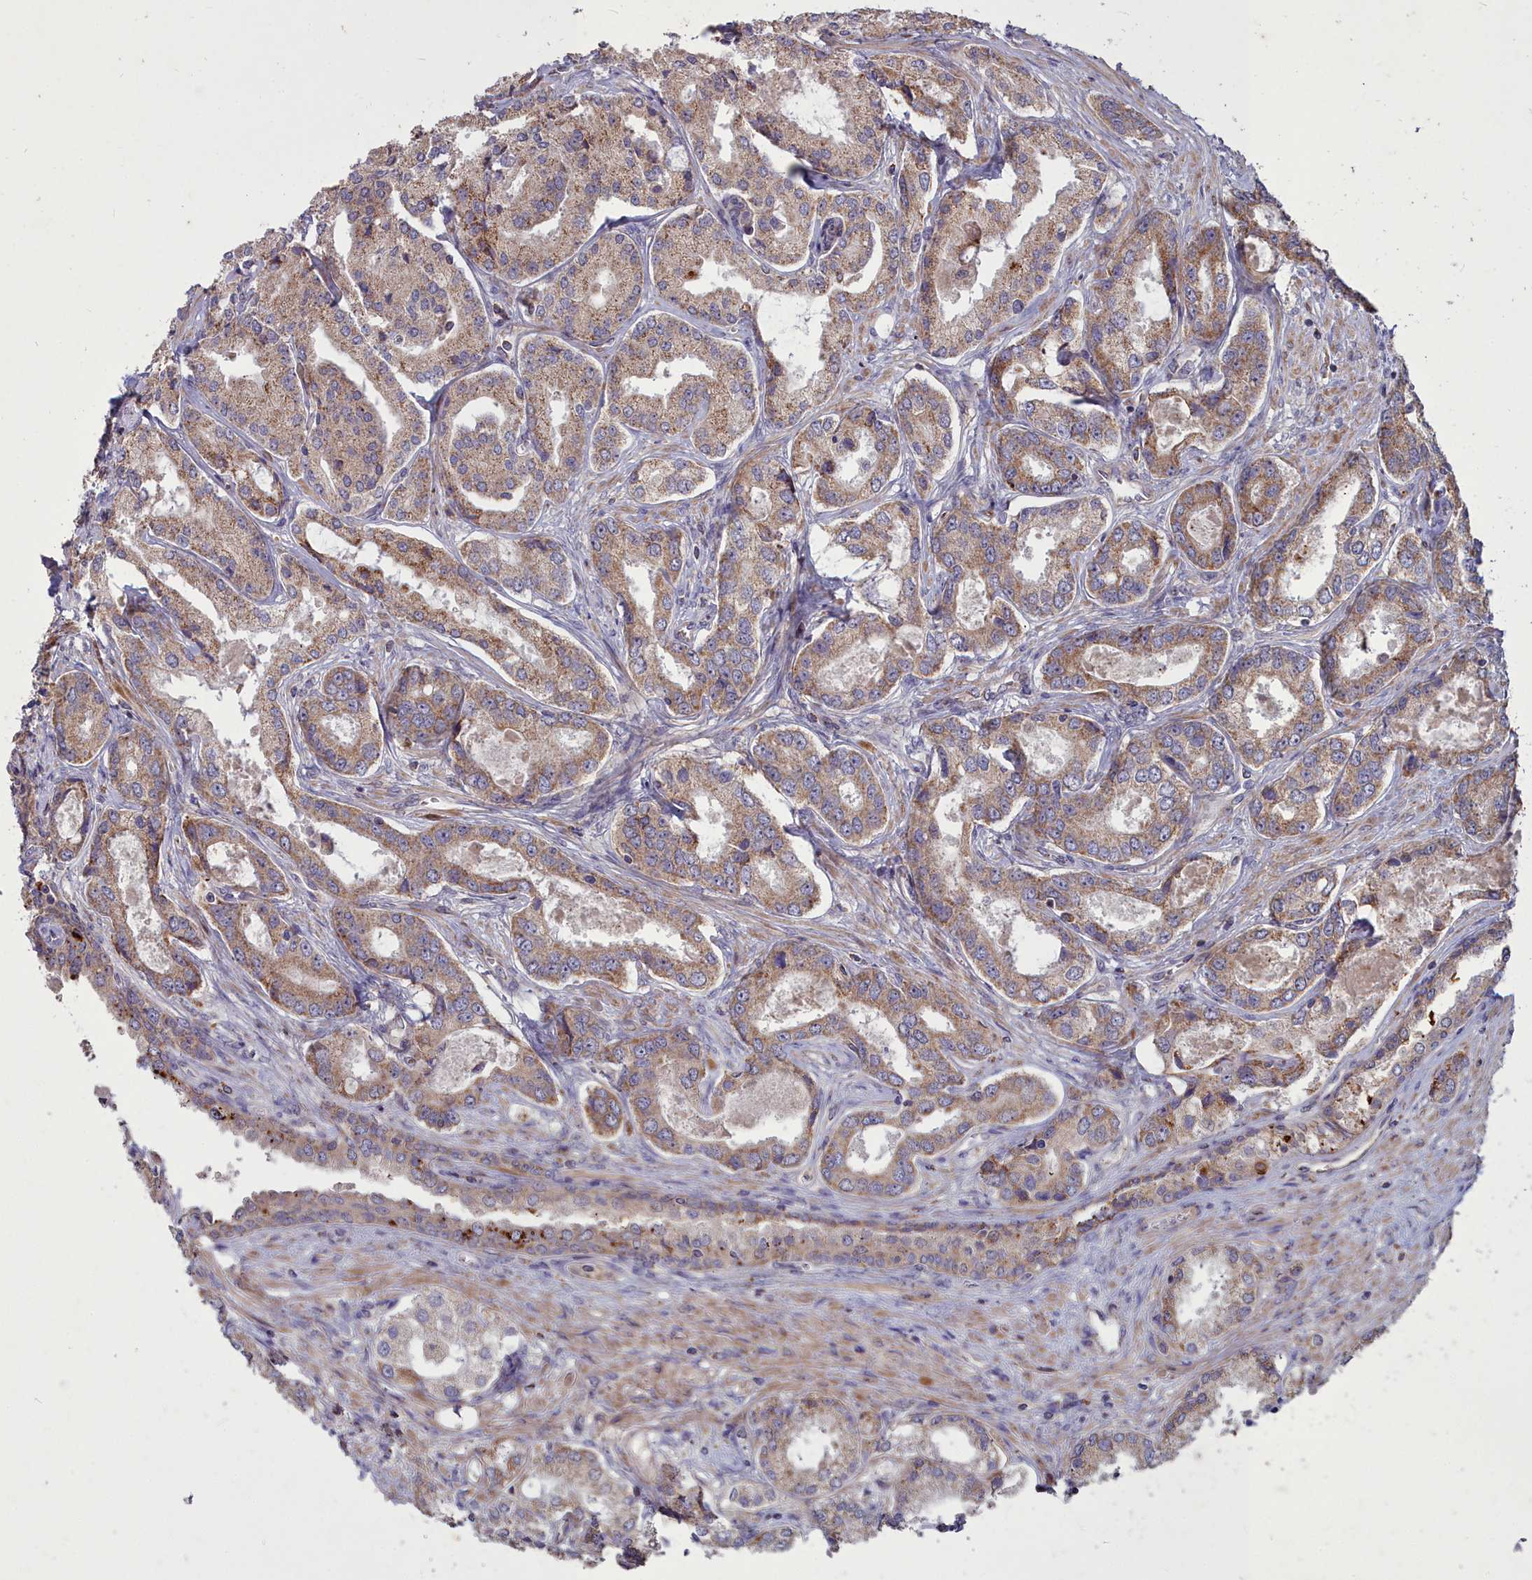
{"staining": {"intensity": "moderate", "quantity": ">75%", "location": "cytoplasmic/membranous"}, "tissue": "prostate cancer", "cell_type": "Tumor cells", "image_type": "cancer", "snomed": [{"axis": "morphology", "description": "Adenocarcinoma, Low grade"}, {"axis": "topography", "description": "Prostate"}], "caption": "Brown immunohistochemical staining in low-grade adenocarcinoma (prostate) exhibits moderate cytoplasmic/membranous staining in approximately >75% of tumor cells.", "gene": "COX11", "patient": {"sex": "male", "age": 68}}